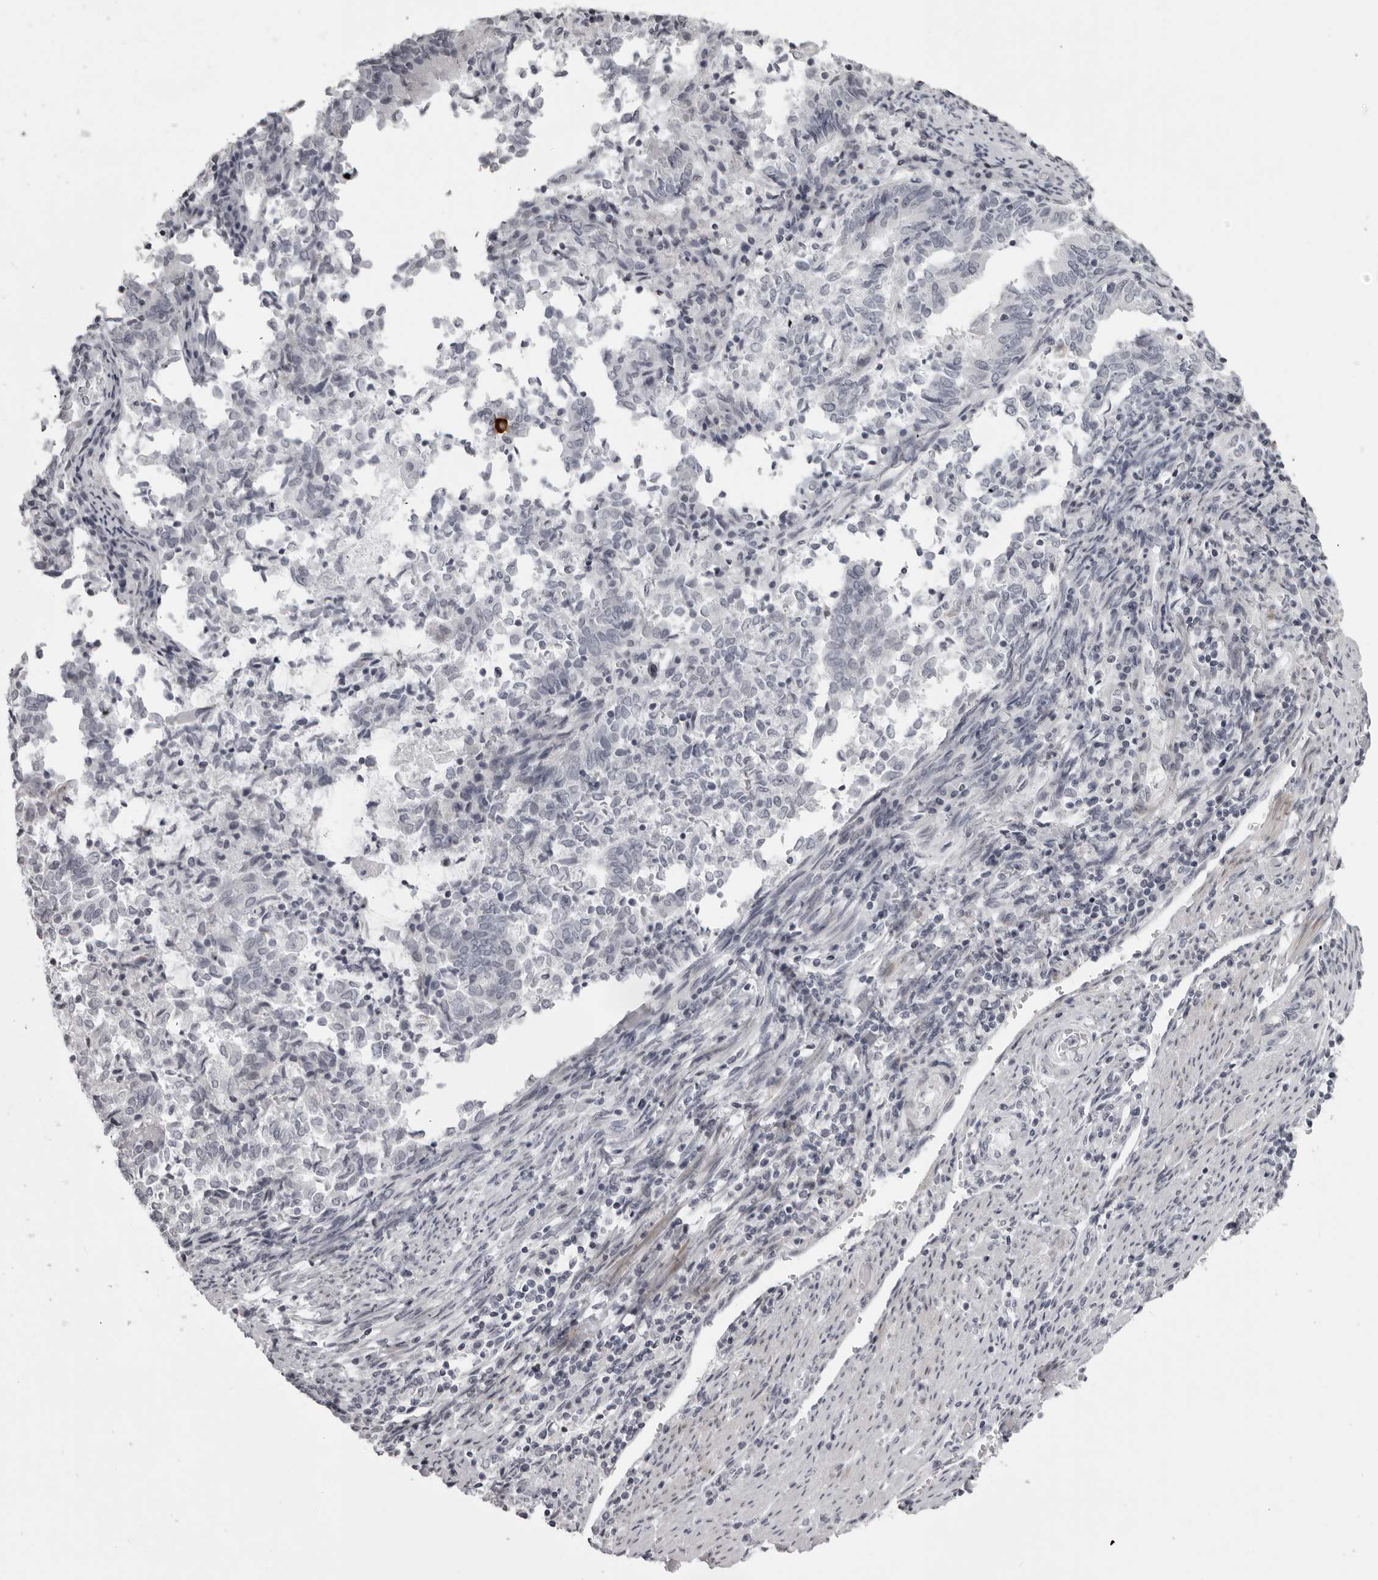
{"staining": {"intensity": "negative", "quantity": "none", "location": "none"}, "tissue": "endometrial cancer", "cell_type": "Tumor cells", "image_type": "cancer", "snomed": [{"axis": "morphology", "description": "Adenocarcinoma, NOS"}, {"axis": "topography", "description": "Endometrium"}], "caption": "The immunohistochemistry (IHC) image has no significant staining in tumor cells of endometrial cancer (adenocarcinoma) tissue.", "gene": "NUDT18", "patient": {"sex": "female", "age": 80}}